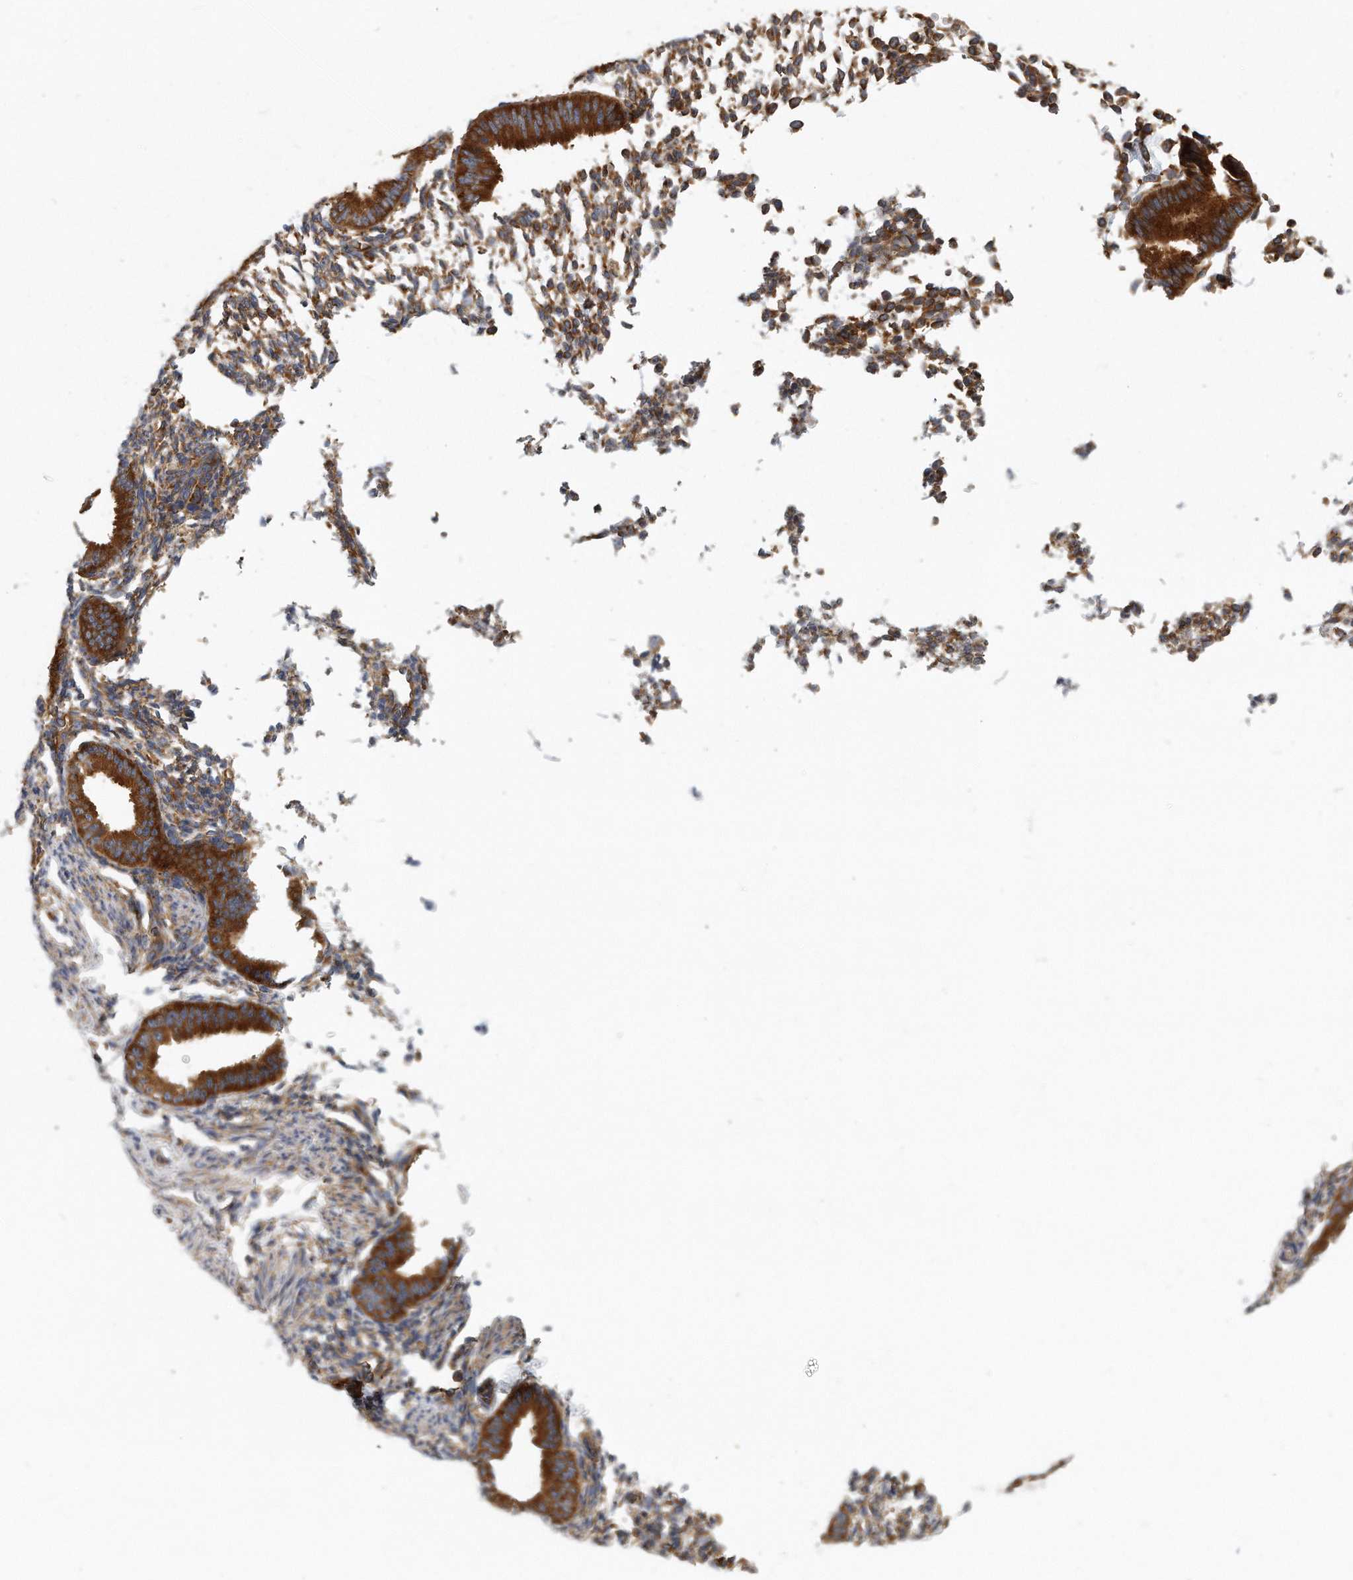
{"staining": {"intensity": "moderate", "quantity": ">75%", "location": "cytoplasmic/membranous"}, "tissue": "endometrium", "cell_type": "Cells in endometrial stroma", "image_type": "normal", "snomed": [{"axis": "morphology", "description": "Normal tissue, NOS"}, {"axis": "topography", "description": "Uterus"}, {"axis": "topography", "description": "Endometrium"}], "caption": "Endometrium stained with immunohistochemistry (IHC) shows moderate cytoplasmic/membranous positivity in about >75% of cells in endometrial stroma. Nuclei are stained in blue.", "gene": "EIF3I", "patient": {"sex": "female", "age": 48}}